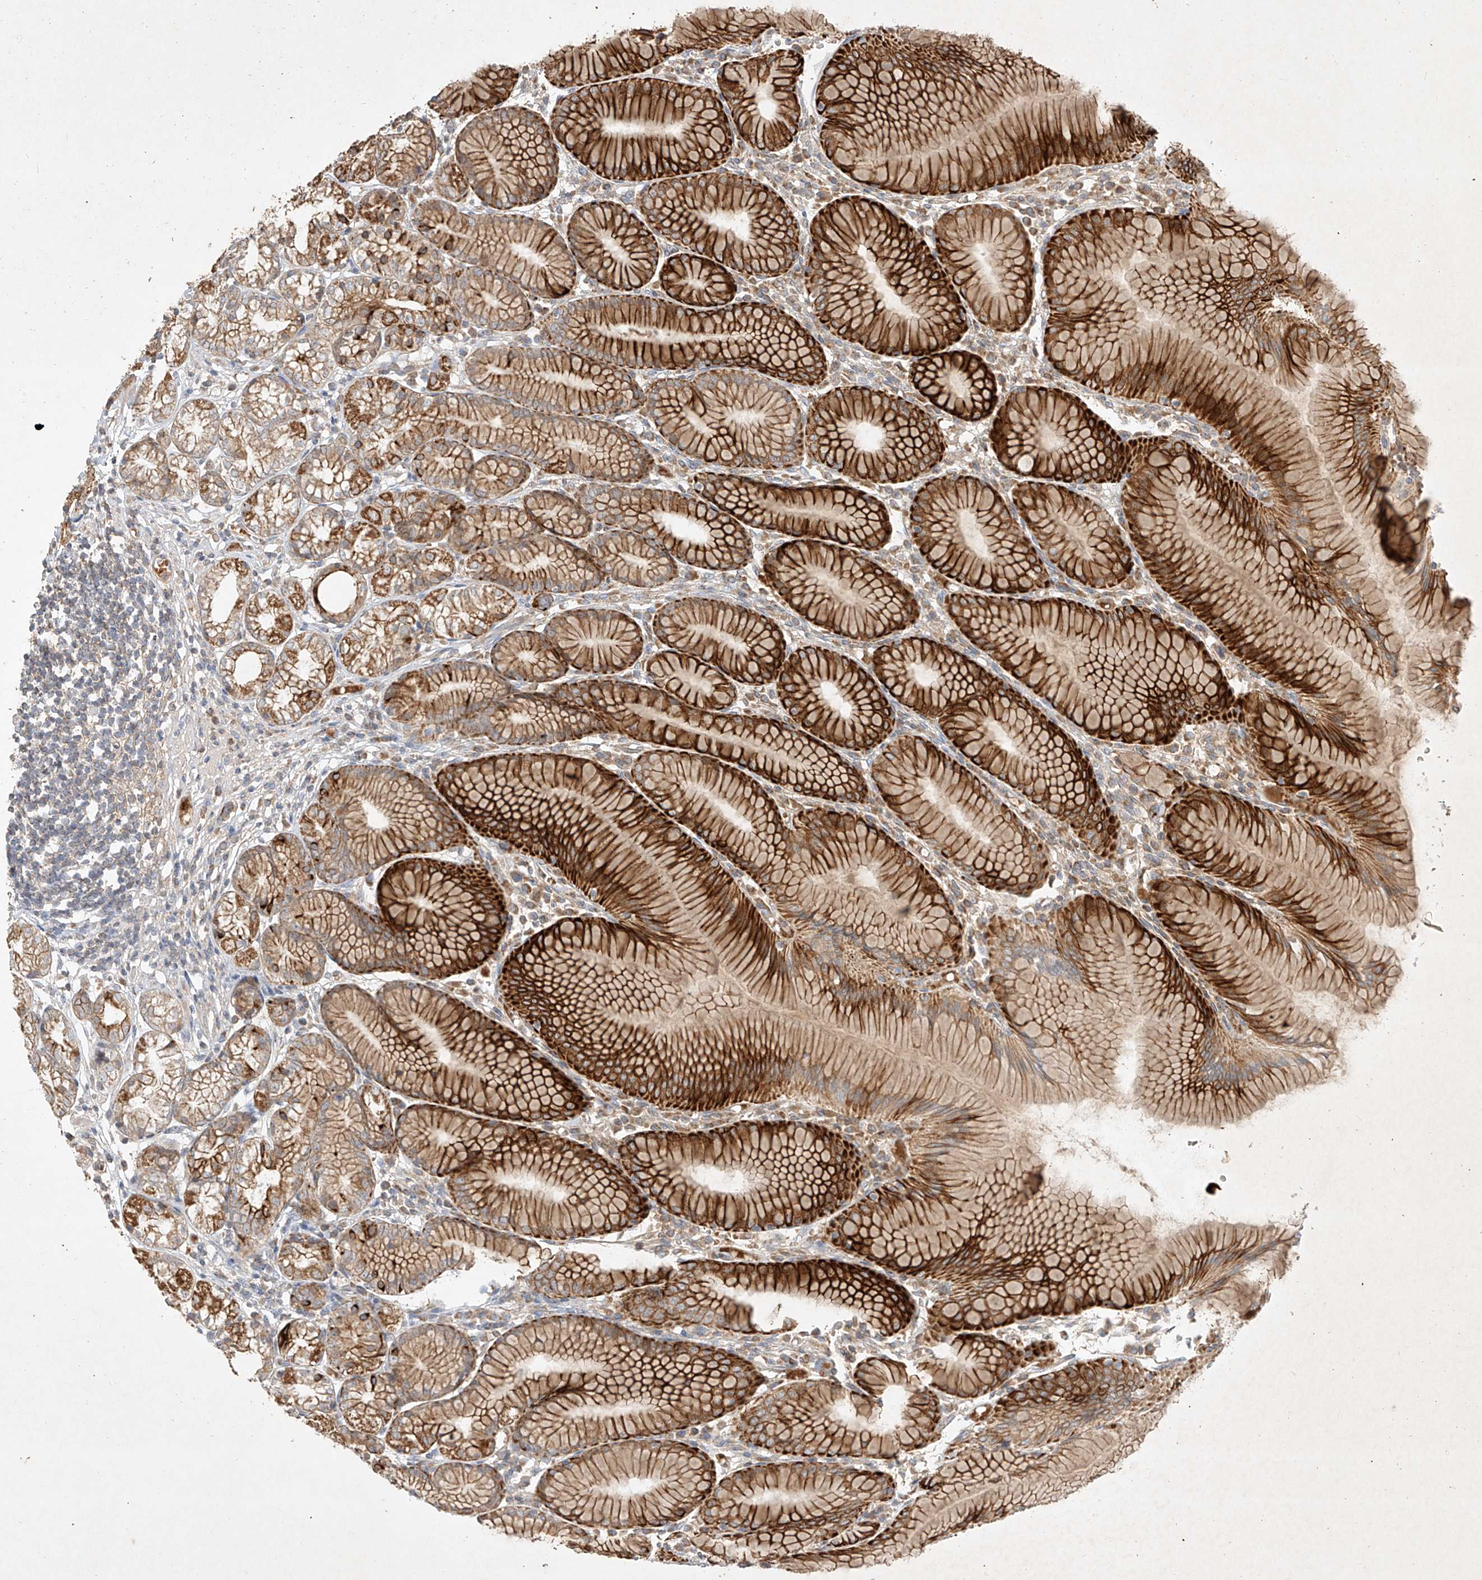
{"staining": {"intensity": "strong", "quantity": "25%-75%", "location": "cytoplasmic/membranous"}, "tissue": "stomach", "cell_type": "Glandular cells", "image_type": "normal", "snomed": [{"axis": "morphology", "description": "Normal tissue, NOS"}, {"axis": "topography", "description": "Stomach"}], "caption": "This photomicrograph demonstrates immunohistochemistry (IHC) staining of unremarkable human stomach, with high strong cytoplasmic/membranous expression in approximately 25%-75% of glandular cells.", "gene": "KPNA7", "patient": {"sex": "female", "age": 57}}